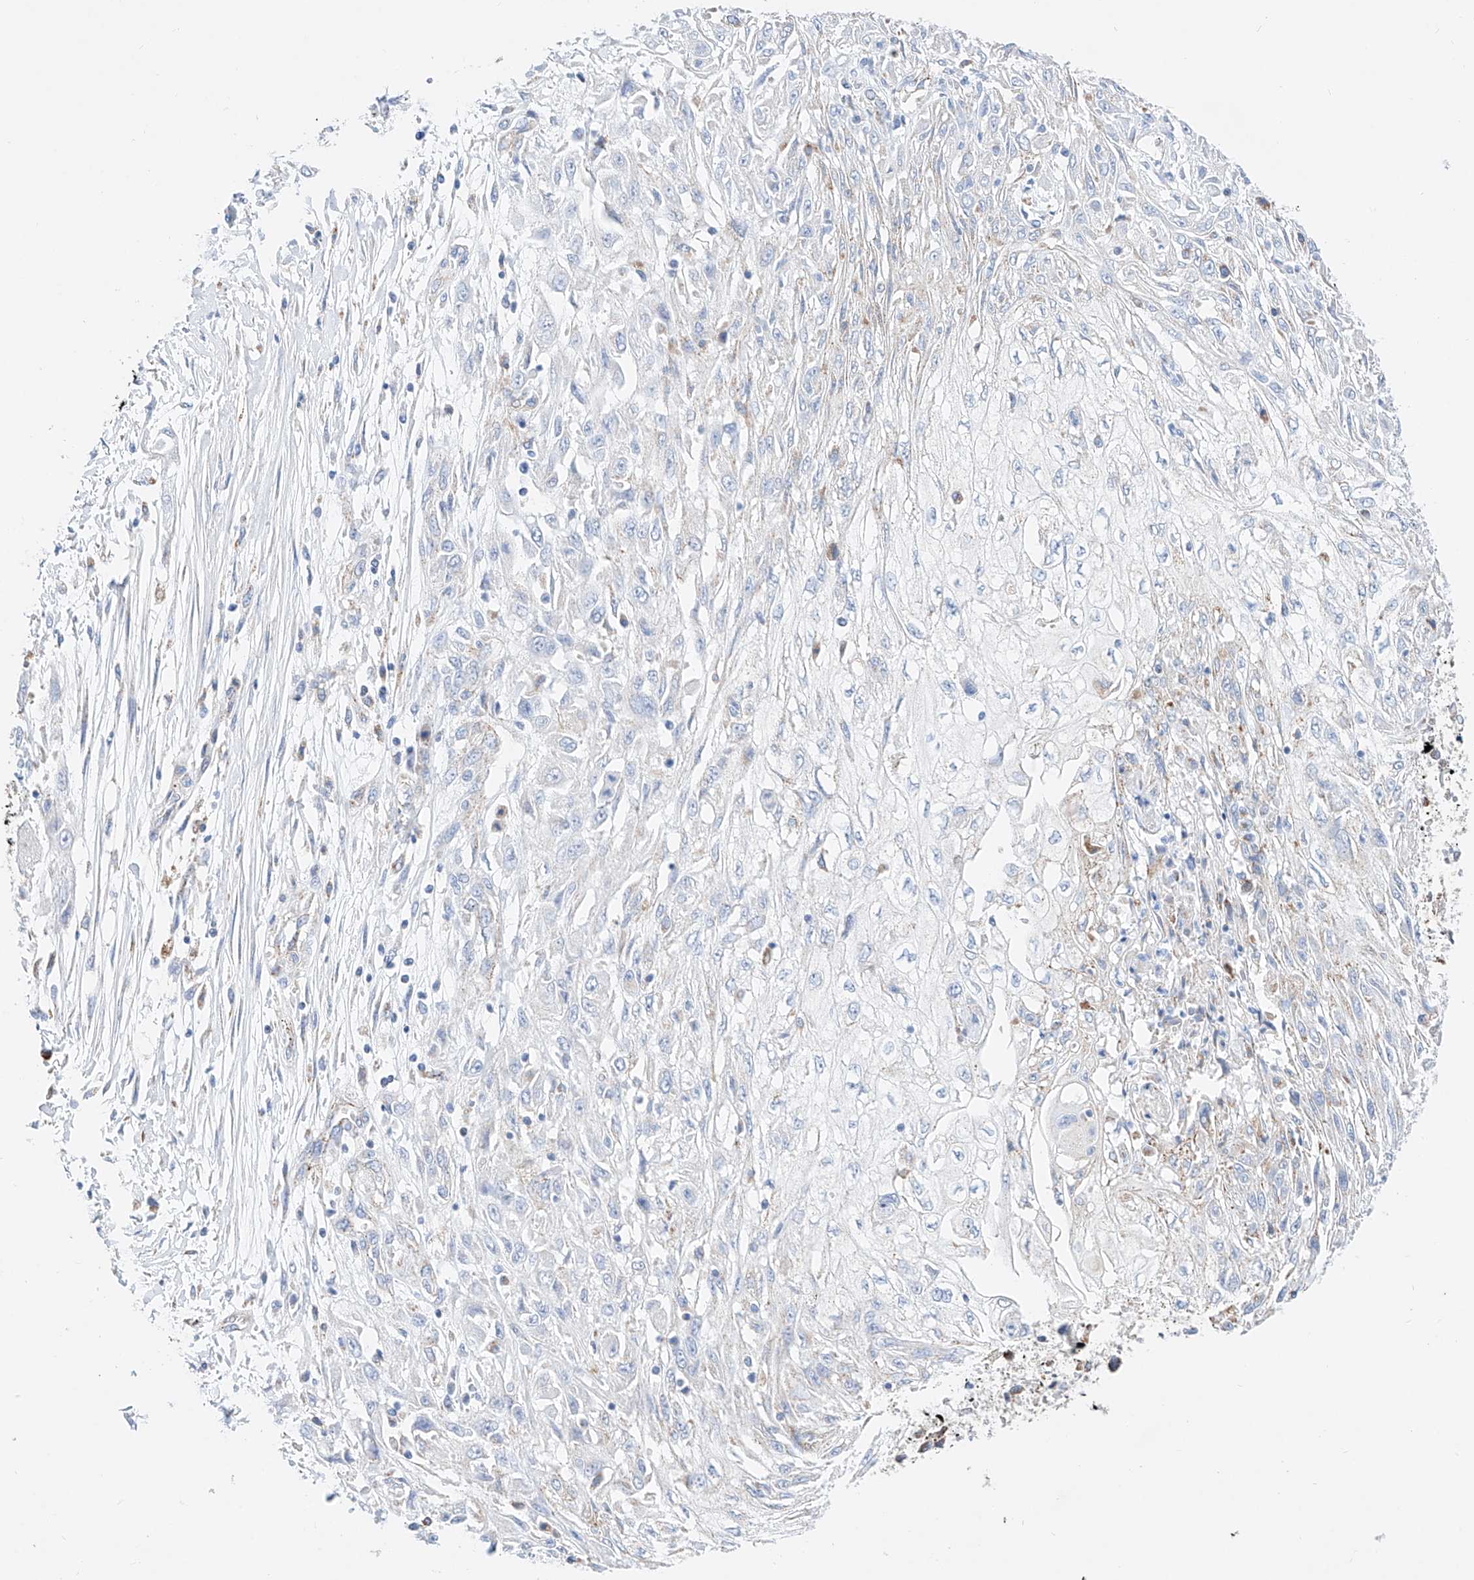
{"staining": {"intensity": "weak", "quantity": "<25%", "location": "cytoplasmic/membranous"}, "tissue": "skin cancer", "cell_type": "Tumor cells", "image_type": "cancer", "snomed": [{"axis": "morphology", "description": "Squamous cell carcinoma, NOS"}, {"axis": "morphology", "description": "Squamous cell carcinoma, metastatic, NOS"}, {"axis": "topography", "description": "Skin"}, {"axis": "topography", "description": "Lymph node"}], "caption": "Photomicrograph shows no significant protein positivity in tumor cells of skin cancer. (DAB immunohistochemistry visualized using brightfield microscopy, high magnification).", "gene": "C6orf62", "patient": {"sex": "male", "age": 75}}